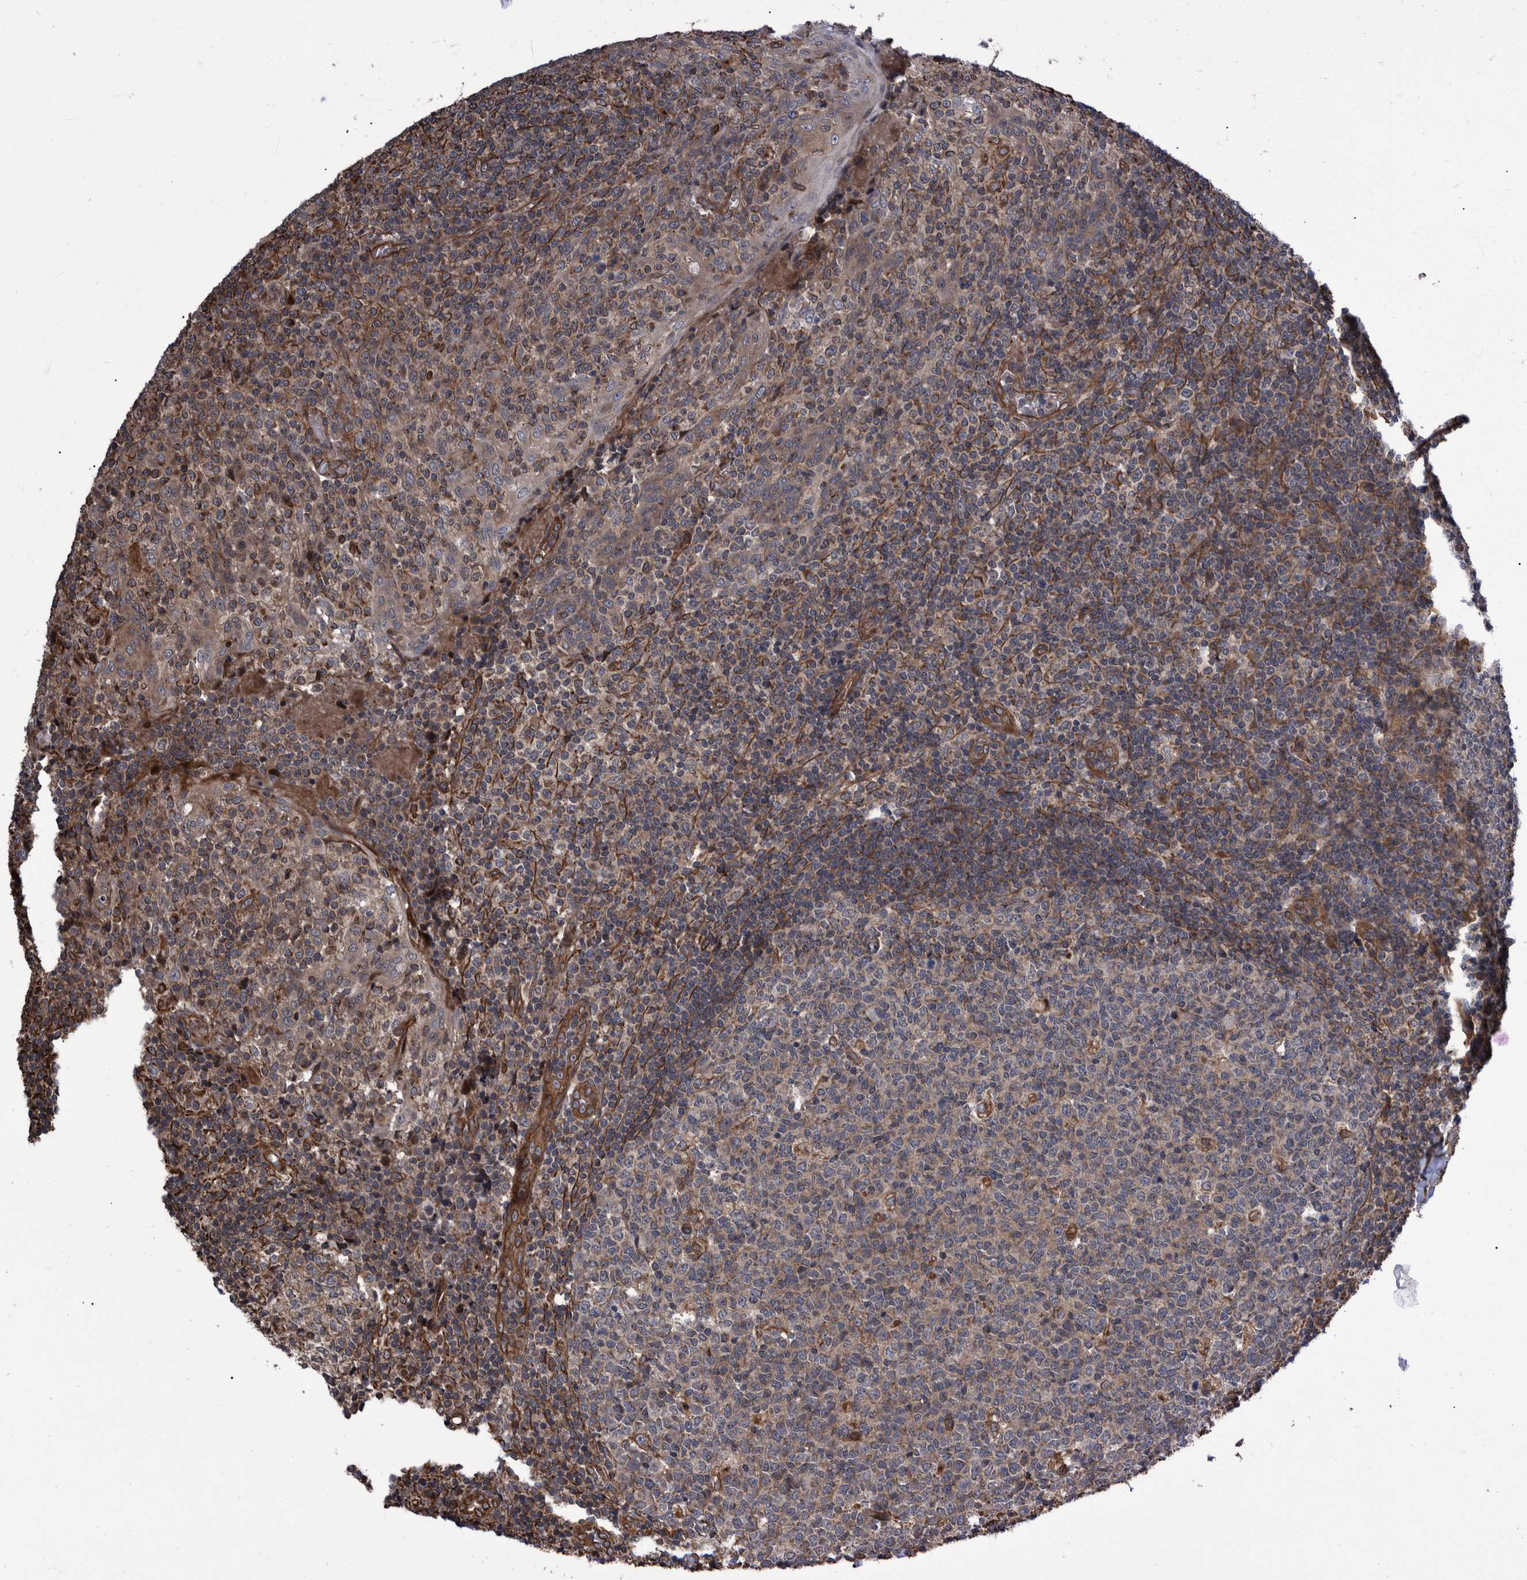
{"staining": {"intensity": "moderate", "quantity": "25%-75%", "location": "cytoplasmic/membranous"}, "tissue": "tonsil", "cell_type": "Germinal center cells", "image_type": "normal", "snomed": [{"axis": "morphology", "description": "Normal tissue, NOS"}, {"axis": "topography", "description": "Tonsil"}], "caption": "Immunohistochemical staining of normal tonsil reveals 25%-75% levels of moderate cytoplasmic/membranous protein expression in approximately 25%-75% of germinal center cells.", "gene": "TNFRSF10B", "patient": {"sex": "female", "age": 19}}